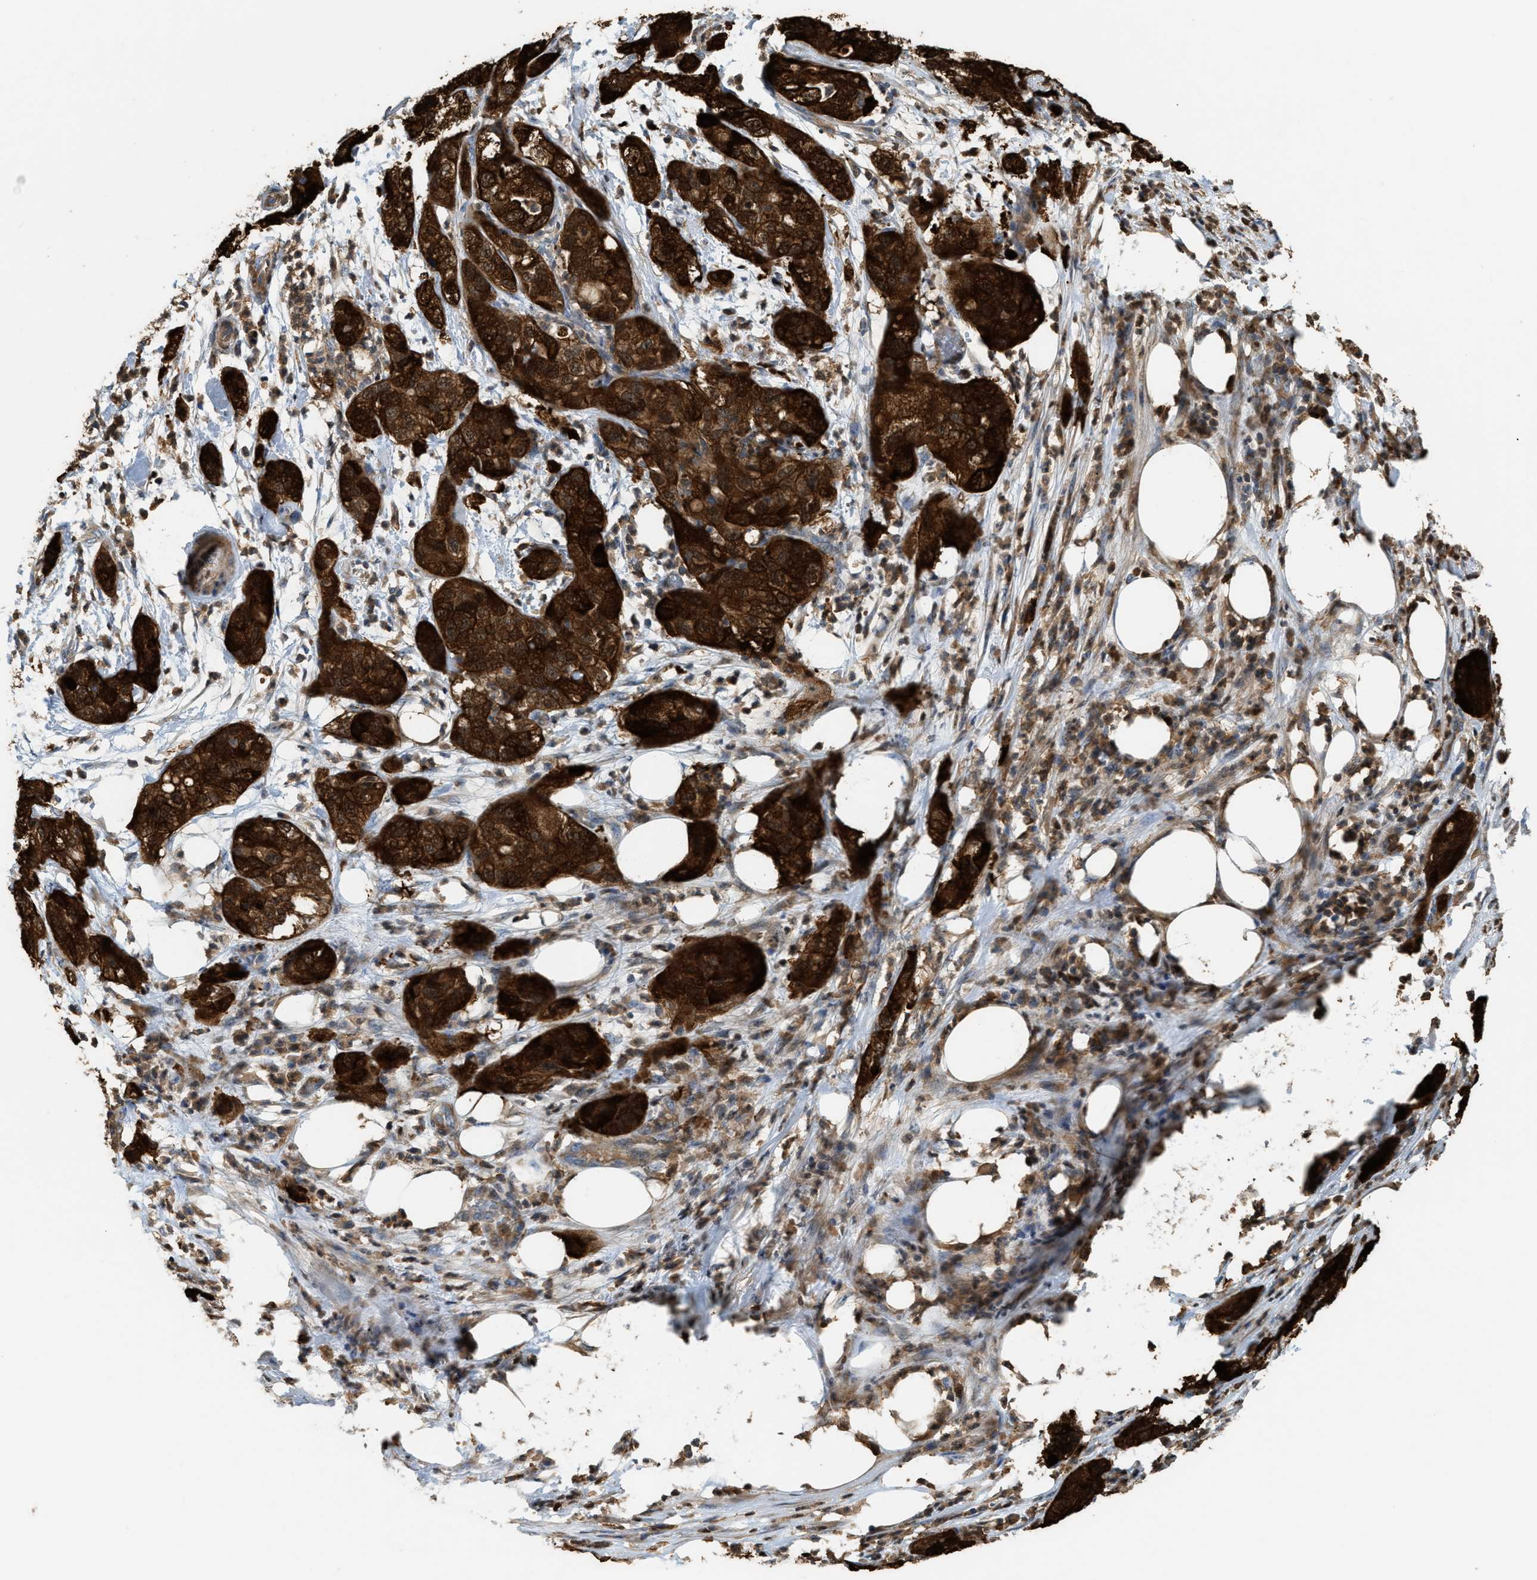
{"staining": {"intensity": "strong", "quantity": ">75%", "location": "cytoplasmic/membranous"}, "tissue": "pancreatic cancer", "cell_type": "Tumor cells", "image_type": "cancer", "snomed": [{"axis": "morphology", "description": "Adenocarcinoma, NOS"}, {"axis": "topography", "description": "Pancreas"}], "caption": "Tumor cells display high levels of strong cytoplasmic/membranous positivity in approximately >75% of cells in pancreatic adenocarcinoma.", "gene": "SERPINB5", "patient": {"sex": "female", "age": 78}}